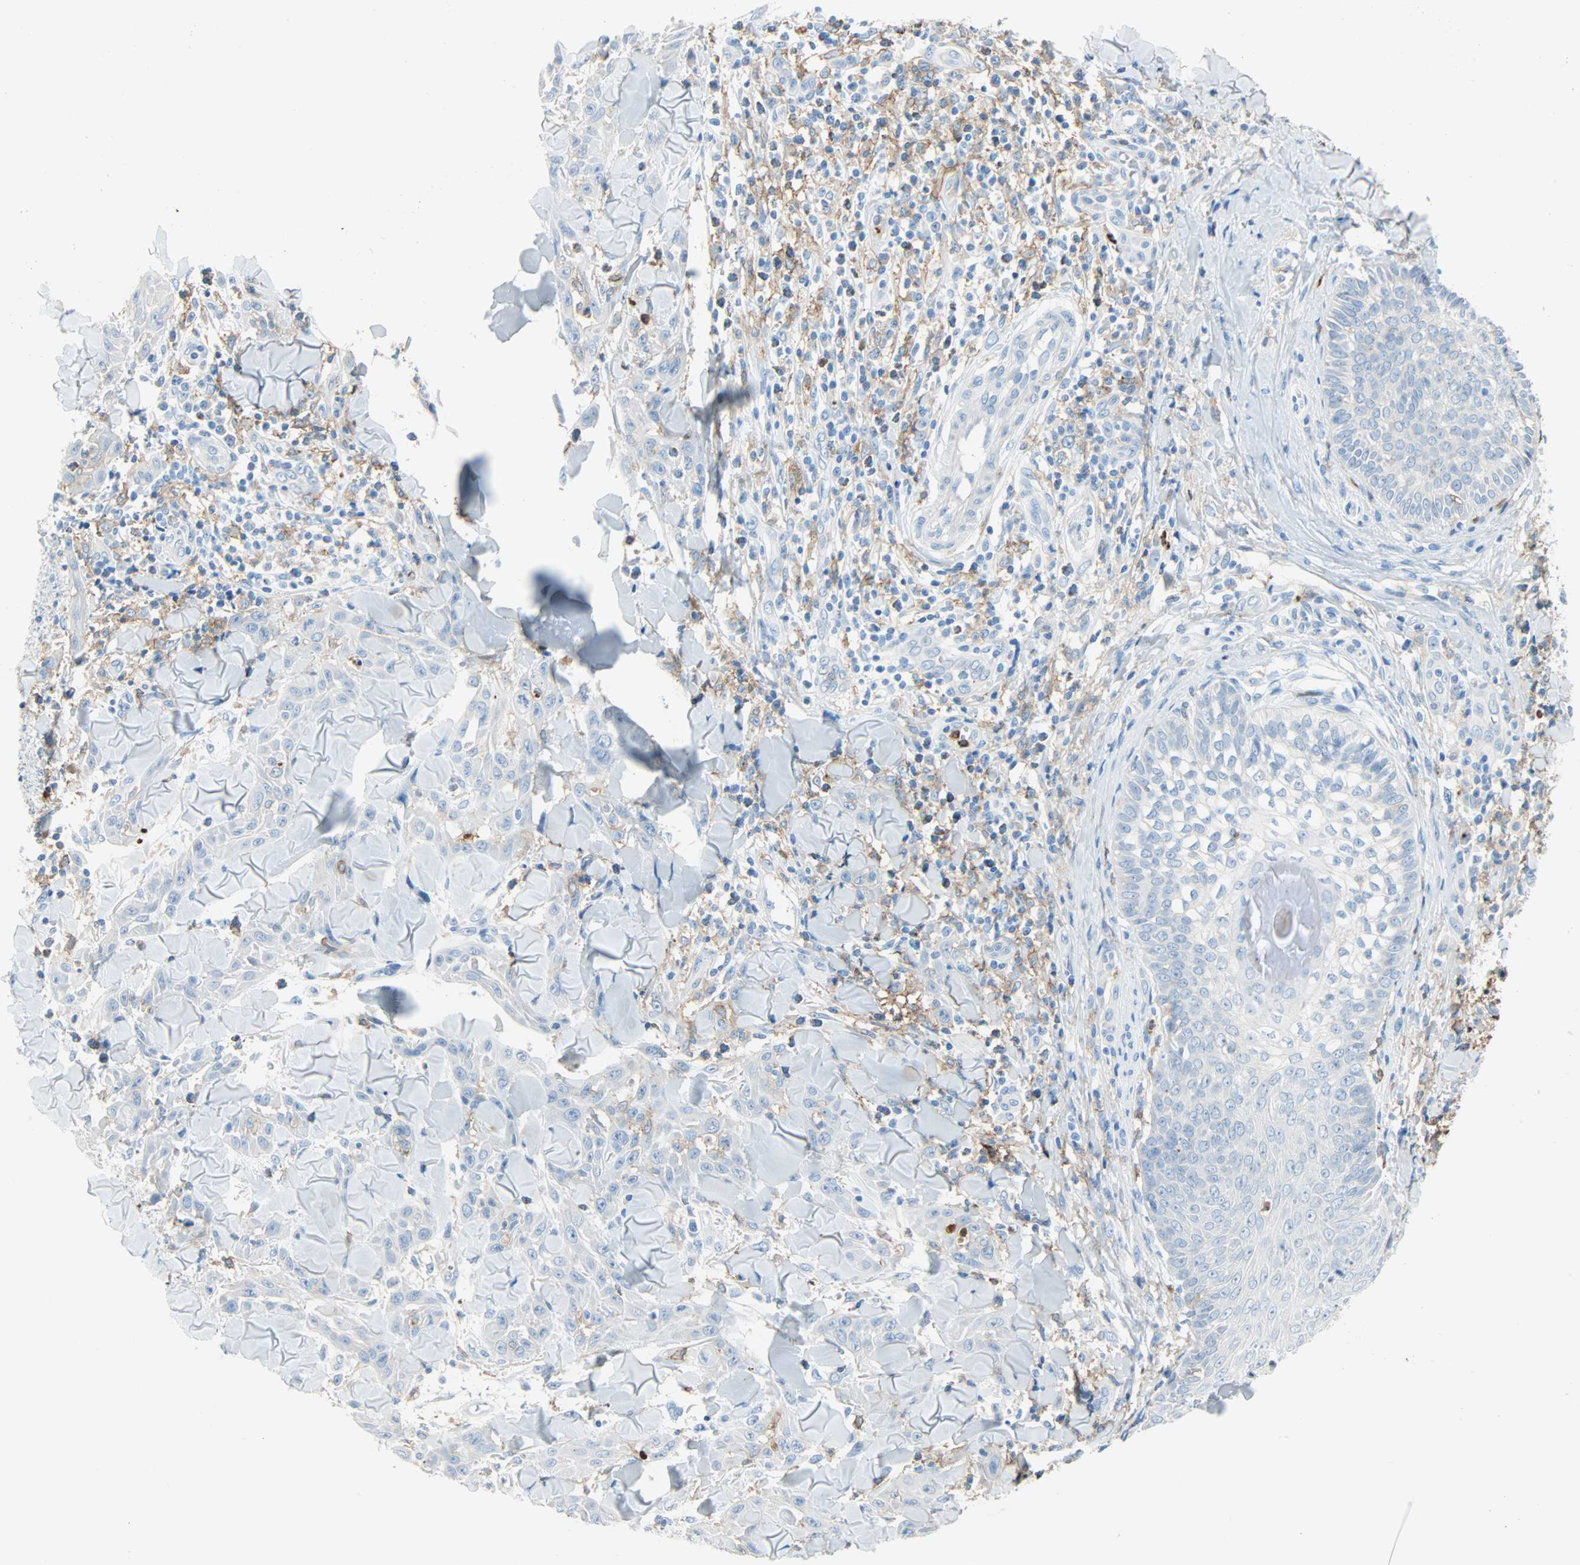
{"staining": {"intensity": "negative", "quantity": "none", "location": "none"}, "tissue": "skin cancer", "cell_type": "Tumor cells", "image_type": "cancer", "snomed": [{"axis": "morphology", "description": "Squamous cell carcinoma, NOS"}, {"axis": "topography", "description": "Skin"}], "caption": "Immunohistochemistry (IHC) histopathology image of neoplastic tissue: human skin cancer stained with DAB (3,3'-diaminobenzidine) reveals no significant protein staining in tumor cells.", "gene": "CLEC4A", "patient": {"sex": "male", "age": 24}}